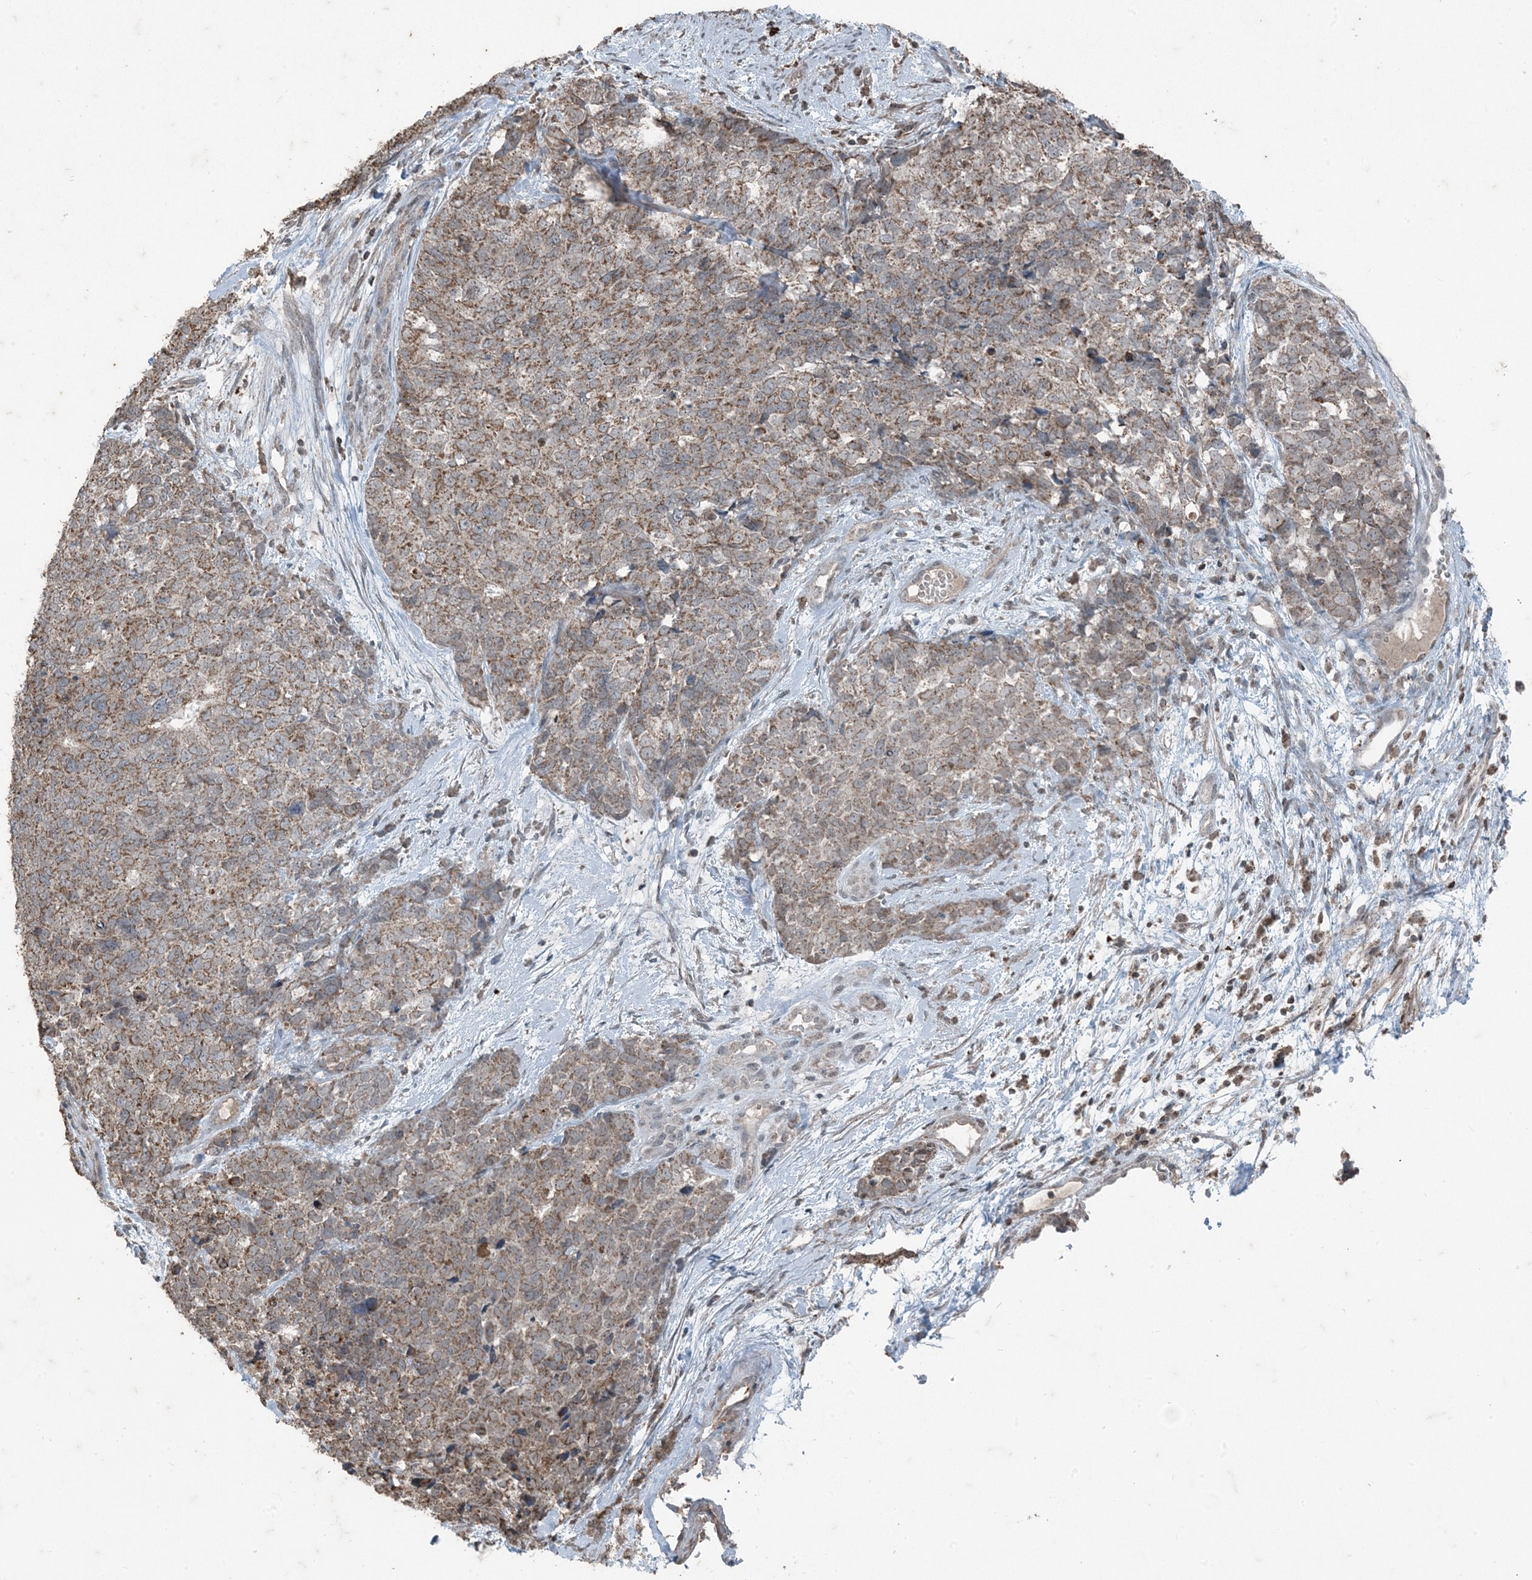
{"staining": {"intensity": "moderate", "quantity": ">75%", "location": "cytoplasmic/membranous"}, "tissue": "cervical cancer", "cell_type": "Tumor cells", "image_type": "cancer", "snomed": [{"axis": "morphology", "description": "Squamous cell carcinoma, NOS"}, {"axis": "topography", "description": "Cervix"}], "caption": "The histopathology image demonstrates a brown stain indicating the presence of a protein in the cytoplasmic/membranous of tumor cells in cervical cancer. The protein of interest is shown in brown color, while the nuclei are stained blue.", "gene": "GNL1", "patient": {"sex": "female", "age": 63}}